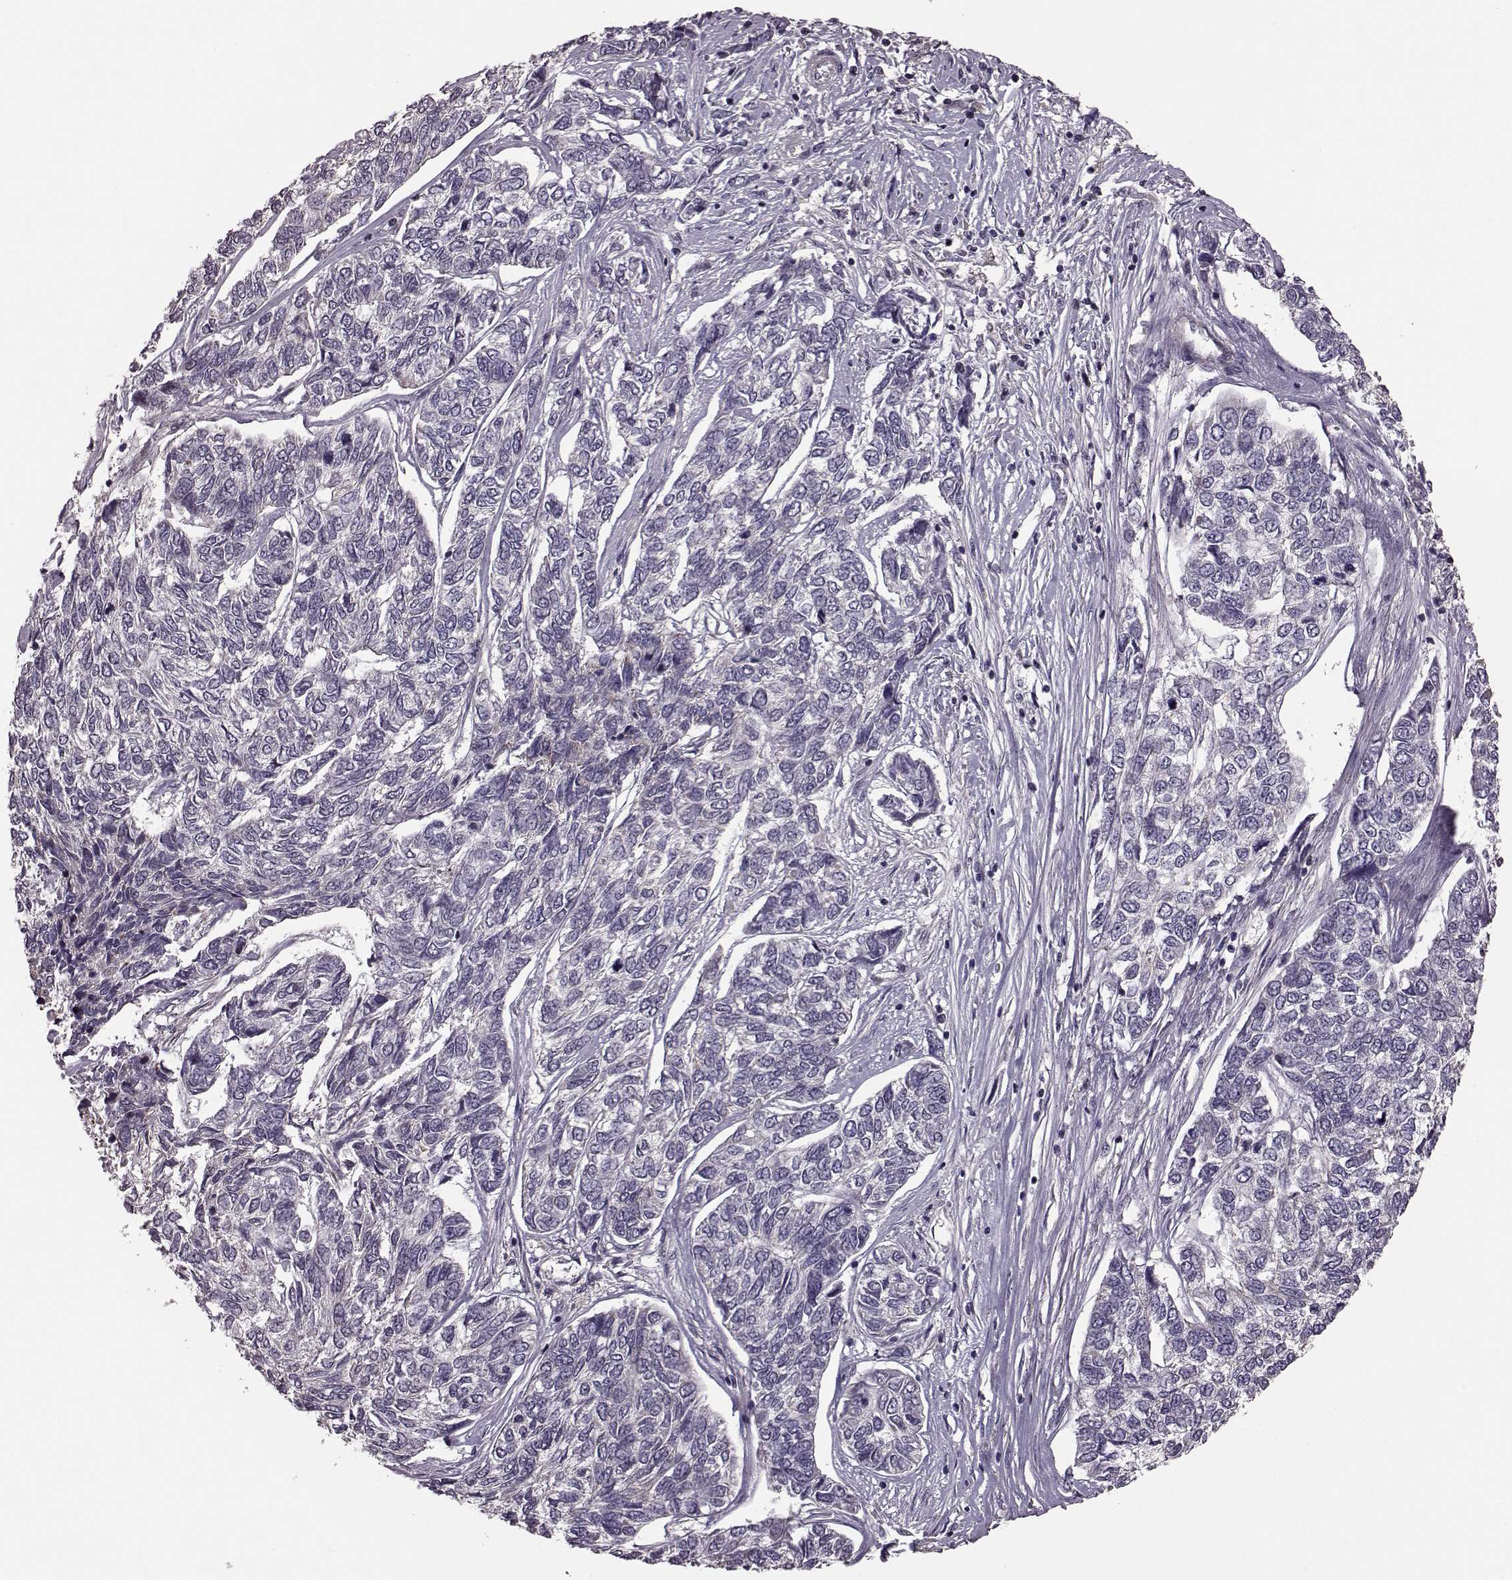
{"staining": {"intensity": "negative", "quantity": "none", "location": "none"}, "tissue": "skin cancer", "cell_type": "Tumor cells", "image_type": "cancer", "snomed": [{"axis": "morphology", "description": "Basal cell carcinoma"}, {"axis": "topography", "description": "Skin"}], "caption": "High magnification brightfield microscopy of skin cancer (basal cell carcinoma) stained with DAB (brown) and counterstained with hematoxylin (blue): tumor cells show no significant expression.", "gene": "PUDP", "patient": {"sex": "female", "age": 65}}